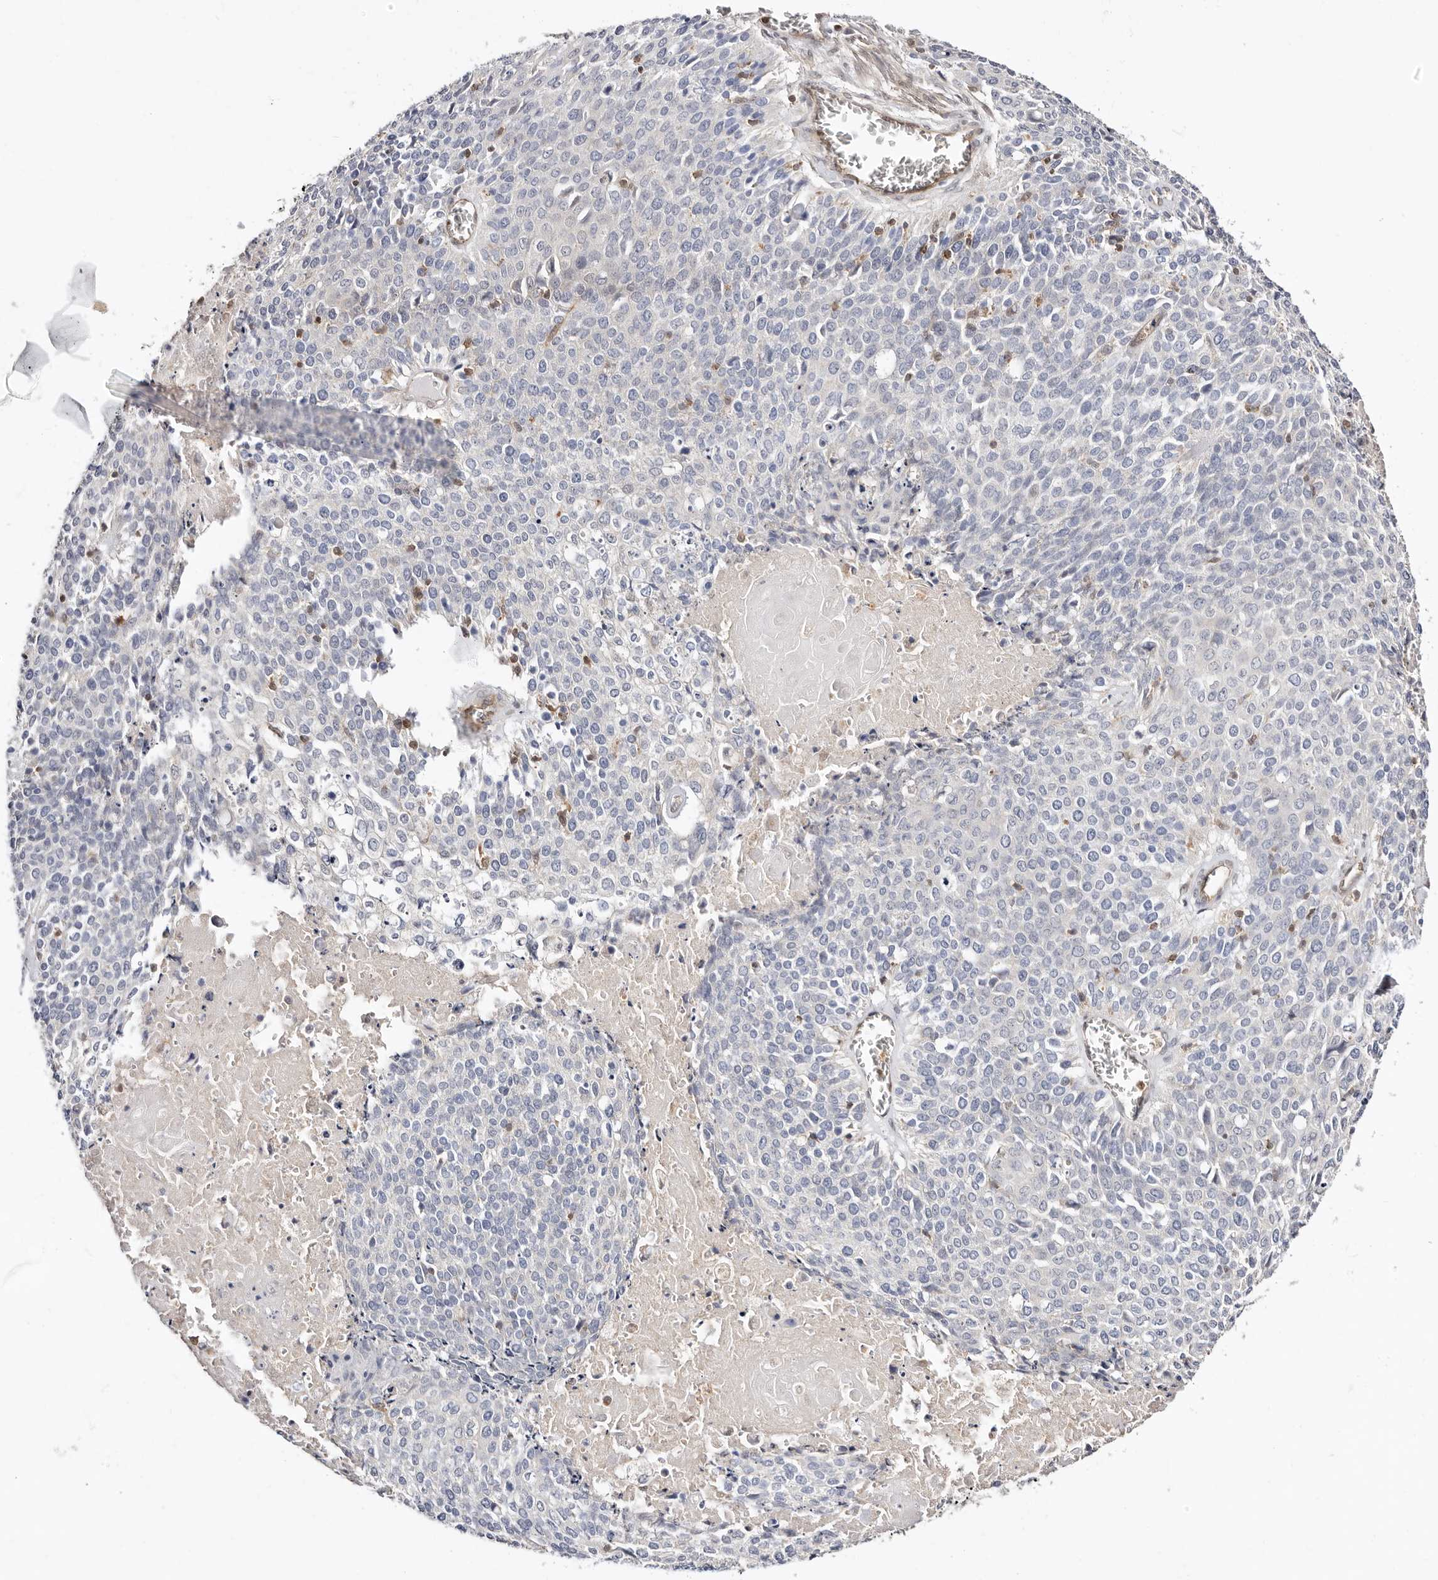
{"staining": {"intensity": "negative", "quantity": "none", "location": "none"}, "tissue": "cervical cancer", "cell_type": "Tumor cells", "image_type": "cancer", "snomed": [{"axis": "morphology", "description": "Squamous cell carcinoma, NOS"}, {"axis": "topography", "description": "Cervix"}], "caption": "DAB (3,3'-diaminobenzidine) immunohistochemical staining of squamous cell carcinoma (cervical) exhibits no significant expression in tumor cells.", "gene": "STAT5A", "patient": {"sex": "female", "age": 39}}